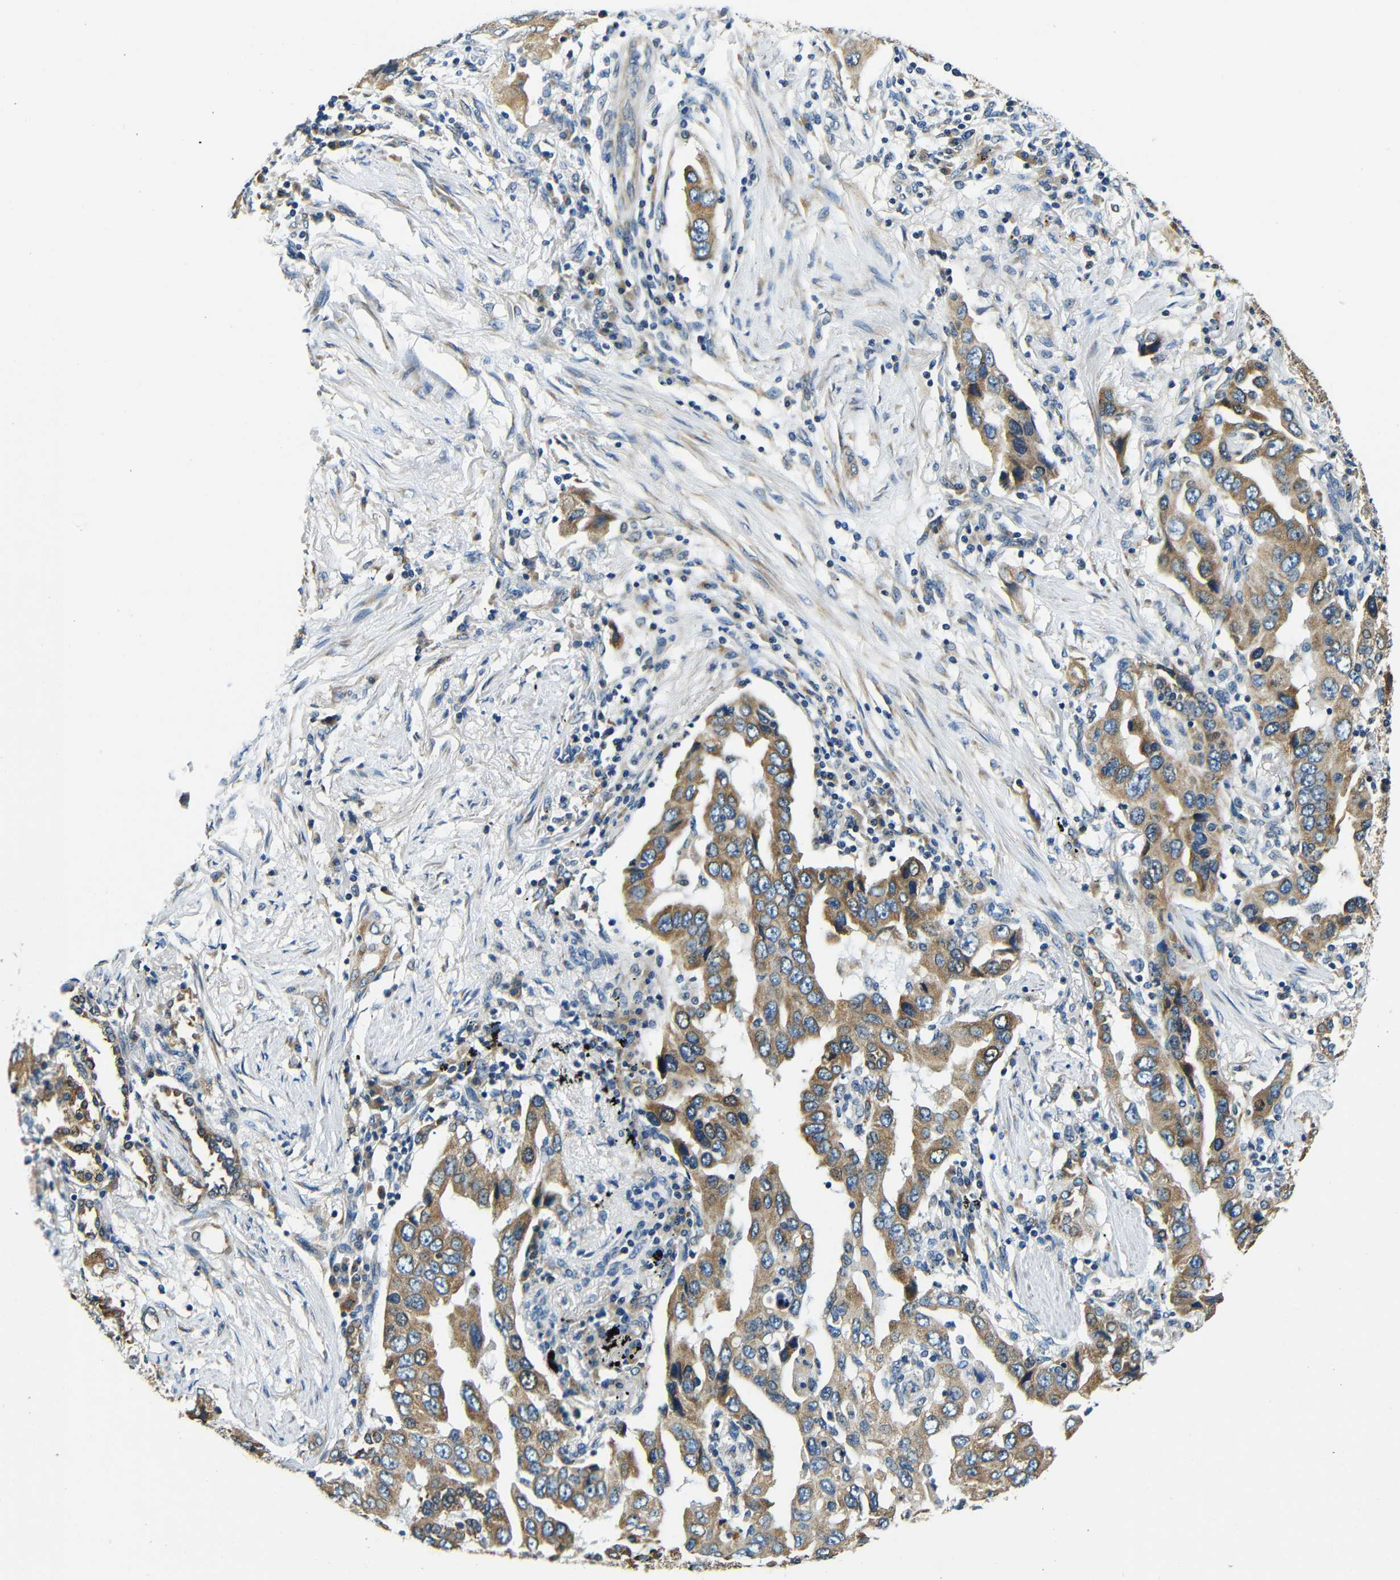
{"staining": {"intensity": "moderate", "quantity": ">75%", "location": "cytoplasmic/membranous"}, "tissue": "lung cancer", "cell_type": "Tumor cells", "image_type": "cancer", "snomed": [{"axis": "morphology", "description": "Adenocarcinoma, NOS"}, {"axis": "topography", "description": "Lung"}], "caption": "An image showing moderate cytoplasmic/membranous positivity in about >75% of tumor cells in lung cancer (adenocarcinoma), as visualized by brown immunohistochemical staining.", "gene": "VAPB", "patient": {"sex": "female", "age": 65}}